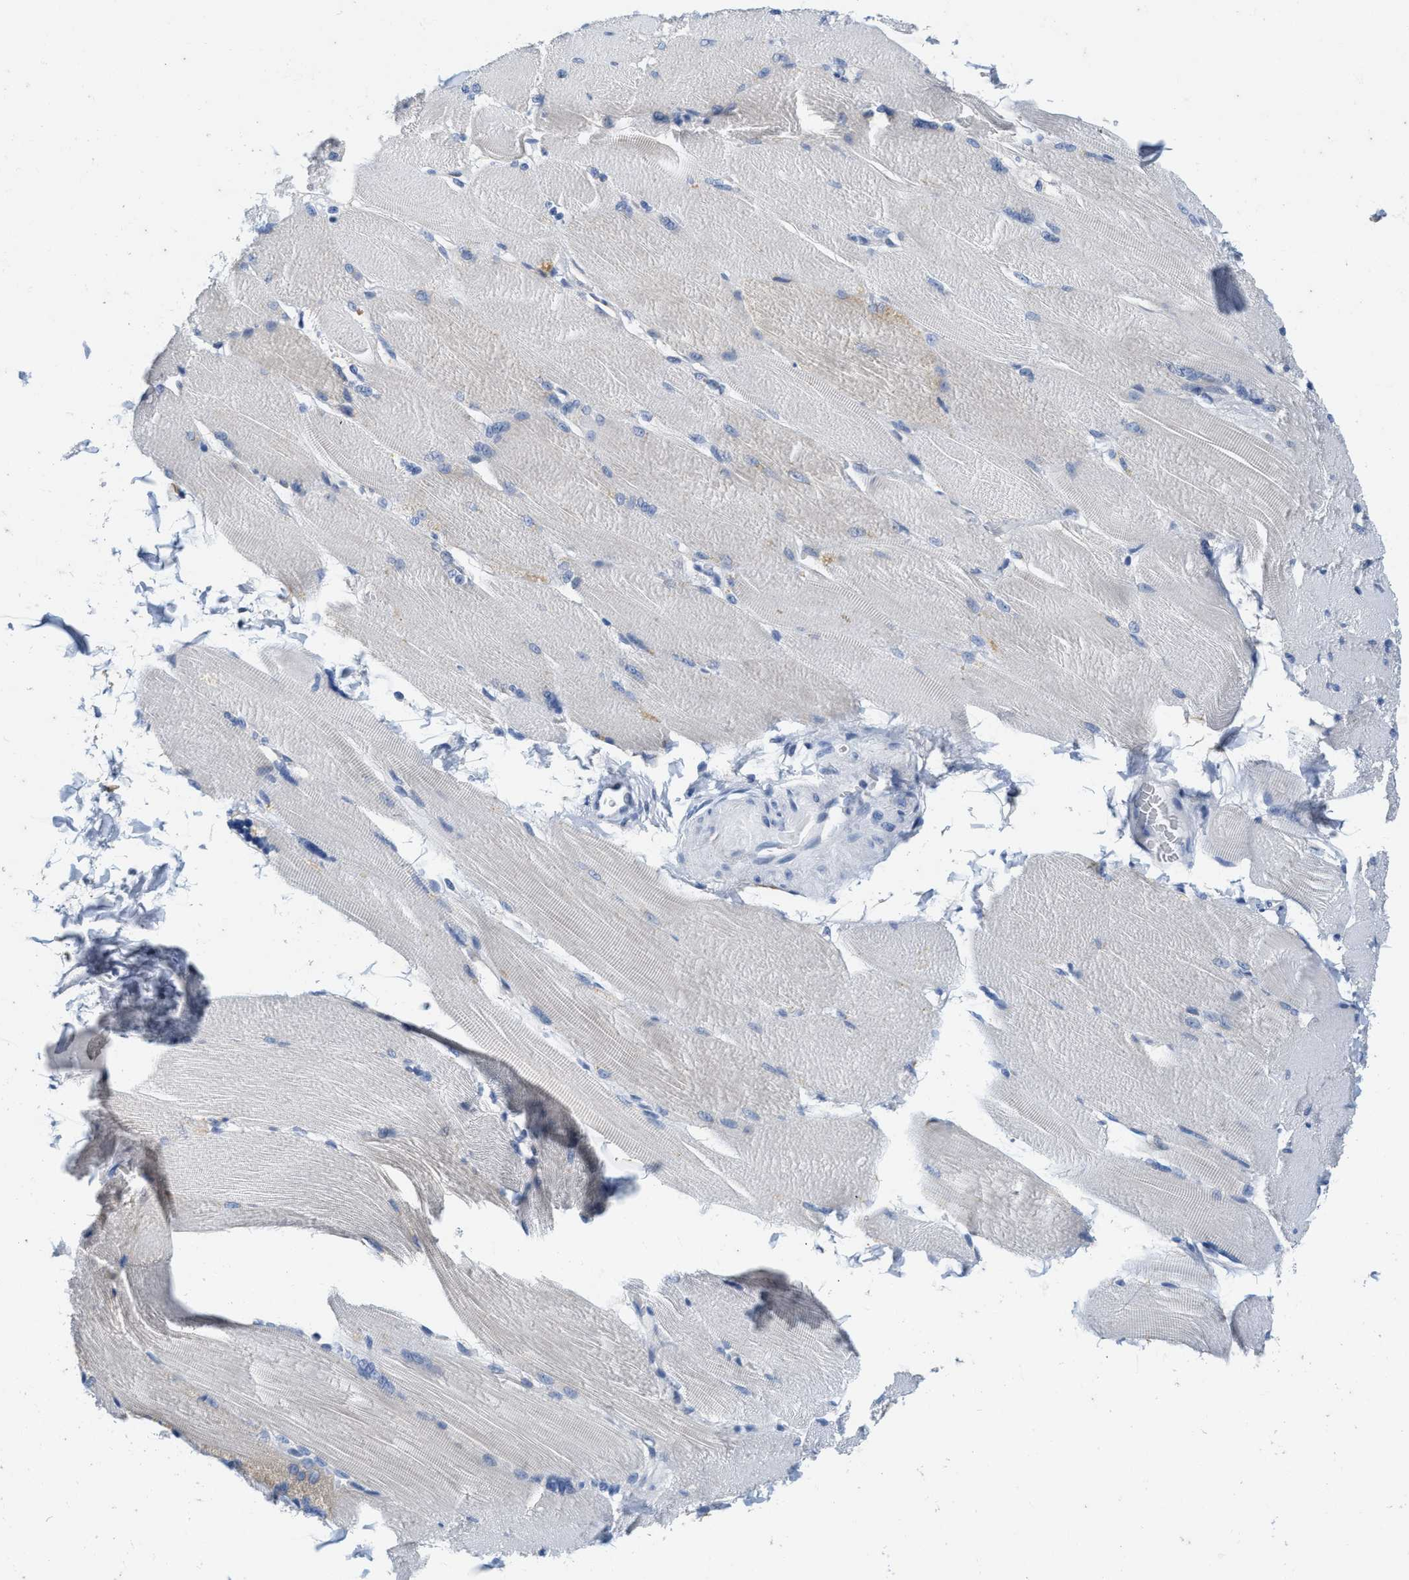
{"staining": {"intensity": "negative", "quantity": "none", "location": "none"}, "tissue": "skeletal muscle", "cell_type": "Myocytes", "image_type": "normal", "snomed": [{"axis": "morphology", "description": "Normal tissue, NOS"}, {"axis": "topography", "description": "Skin"}, {"axis": "topography", "description": "Skeletal muscle"}], "caption": "Skeletal muscle was stained to show a protein in brown. There is no significant staining in myocytes. (DAB (3,3'-diaminobenzidine) IHC visualized using brightfield microscopy, high magnification).", "gene": "ABCB11", "patient": {"sex": "male", "age": 83}}